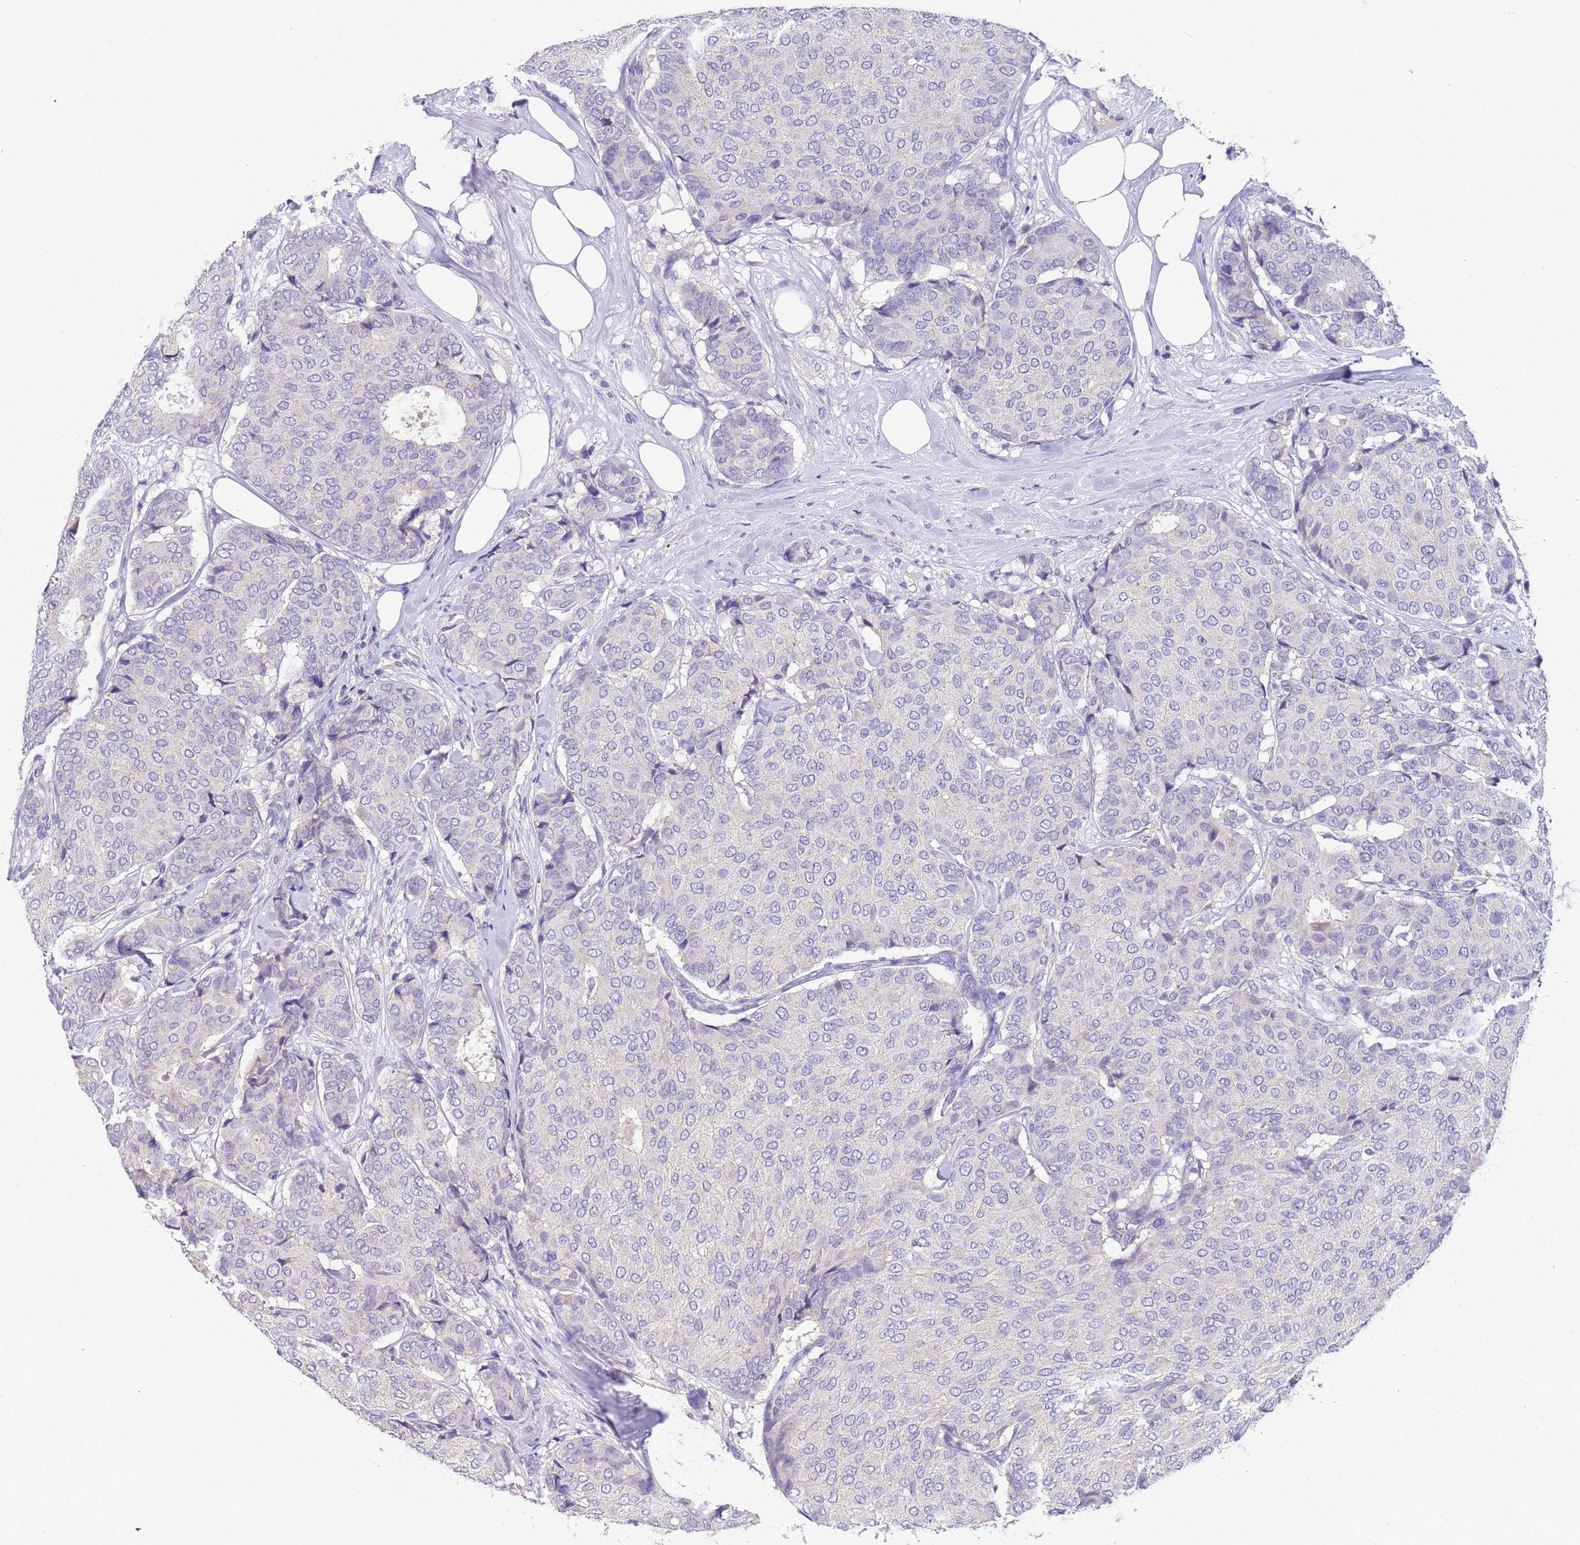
{"staining": {"intensity": "negative", "quantity": "none", "location": "none"}, "tissue": "breast cancer", "cell_type": "Tumor cells", "image_type": "cancer", "snomed": [{"axis": "morphology", "description": "Duct carcinoma"}, {"axis": "topography", "description": "Breast"}], "caption": "Breast cancer (infiltrating ductal carcinoma) stained for a protein using immunohistochemistry (IHC) reveals no positivity tumor cells.", "gene": "SLC24A3", "patient": {"sex": "female", "age": 75}}